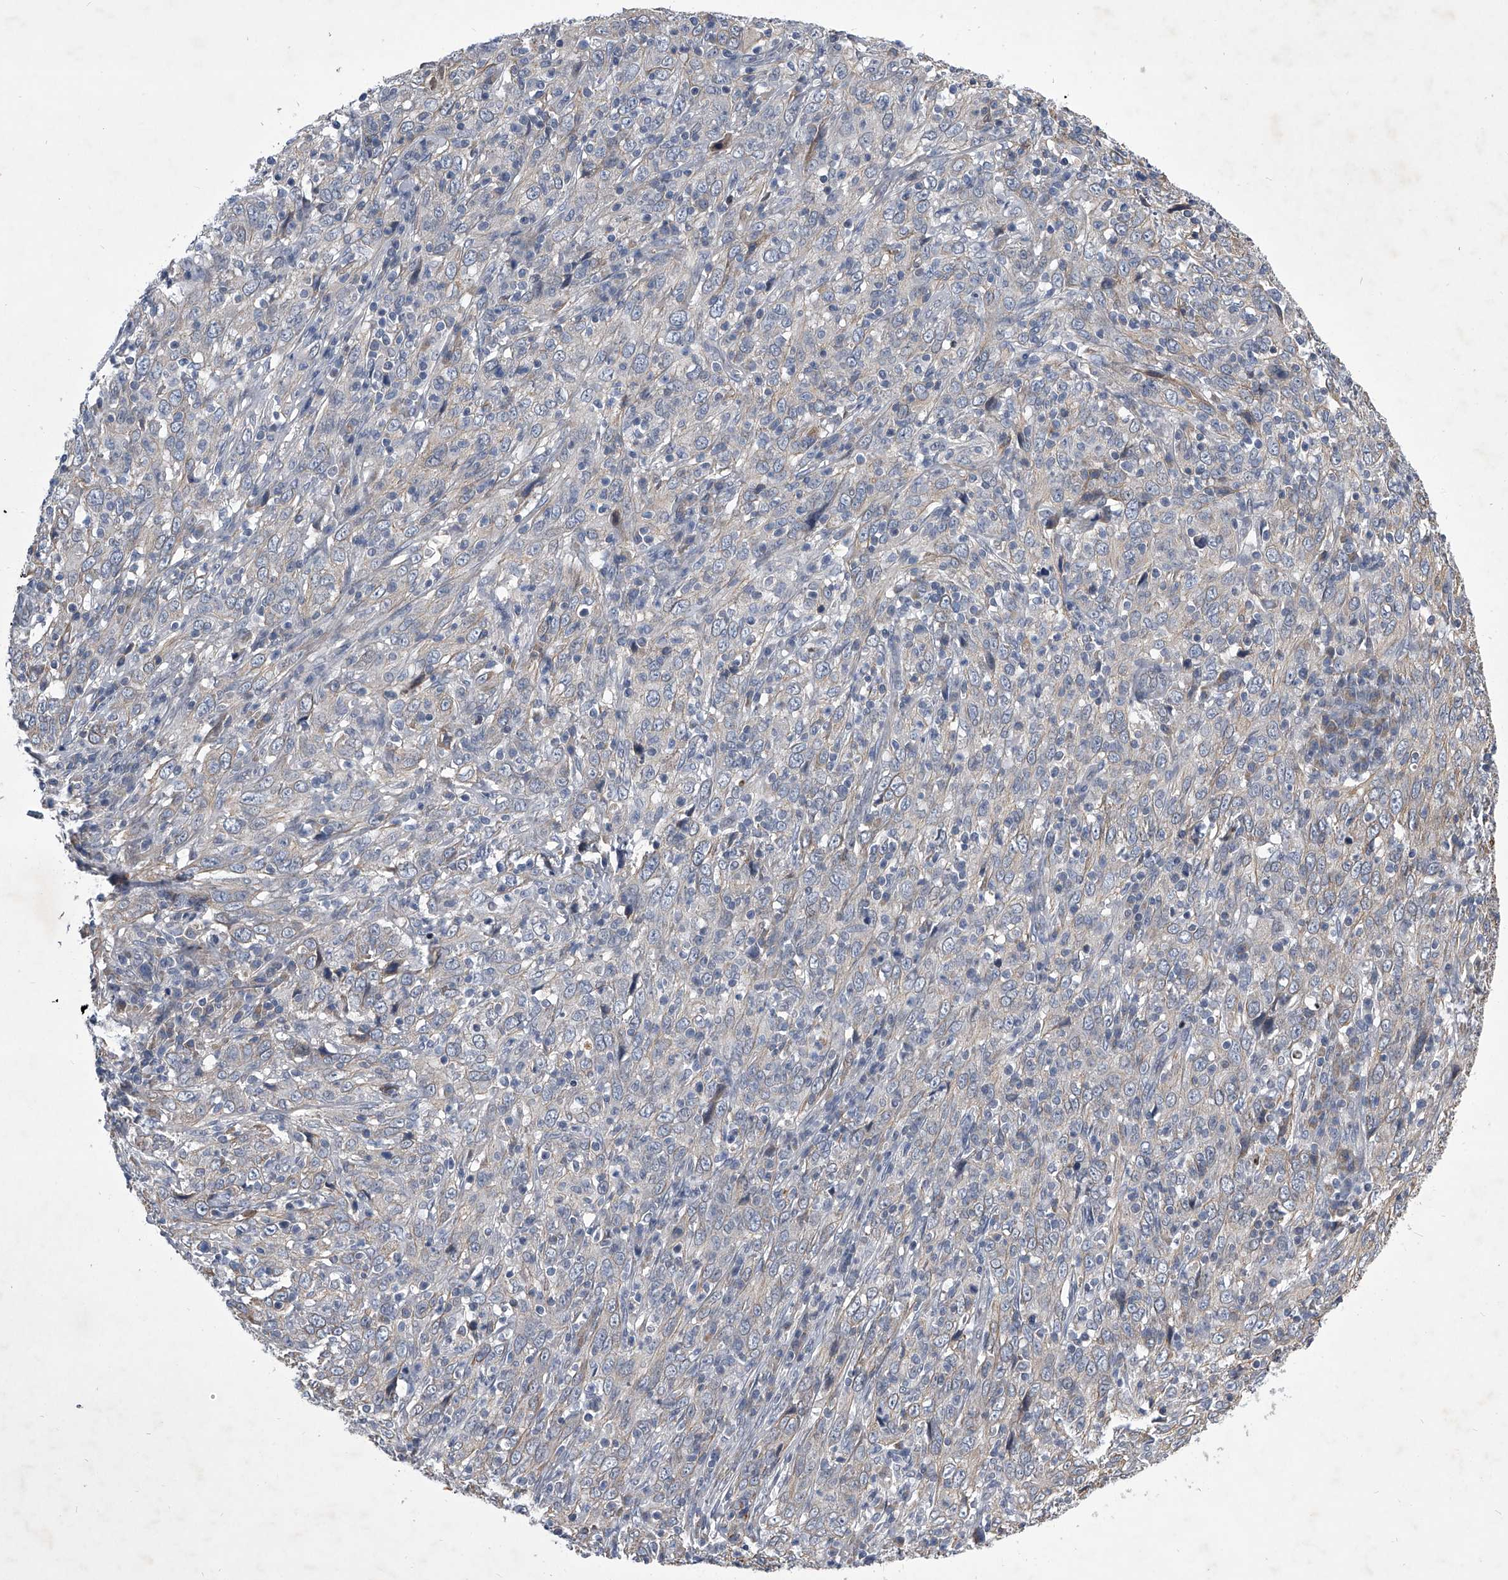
{"staining": {"intensity": "weak", "quantity": "<25%", "location": "cytoplasmic/membranous"}, "tissue": "cervical cancer", "cell_type": "Tumor cells", "image_type": "cancer", "snomed": [{"axis": "morphology", "description": "Squamous cell carcinoma, NOS"}, {"axis": "topography", "description": "Cervix"}], "caption": "Protein analysis of cervical cancer (squamous cell carcinoma) reveals no significant positivity in tumor cells.", "gene": "ZNF76", "patient": {"sex": "female", "age": 46}}